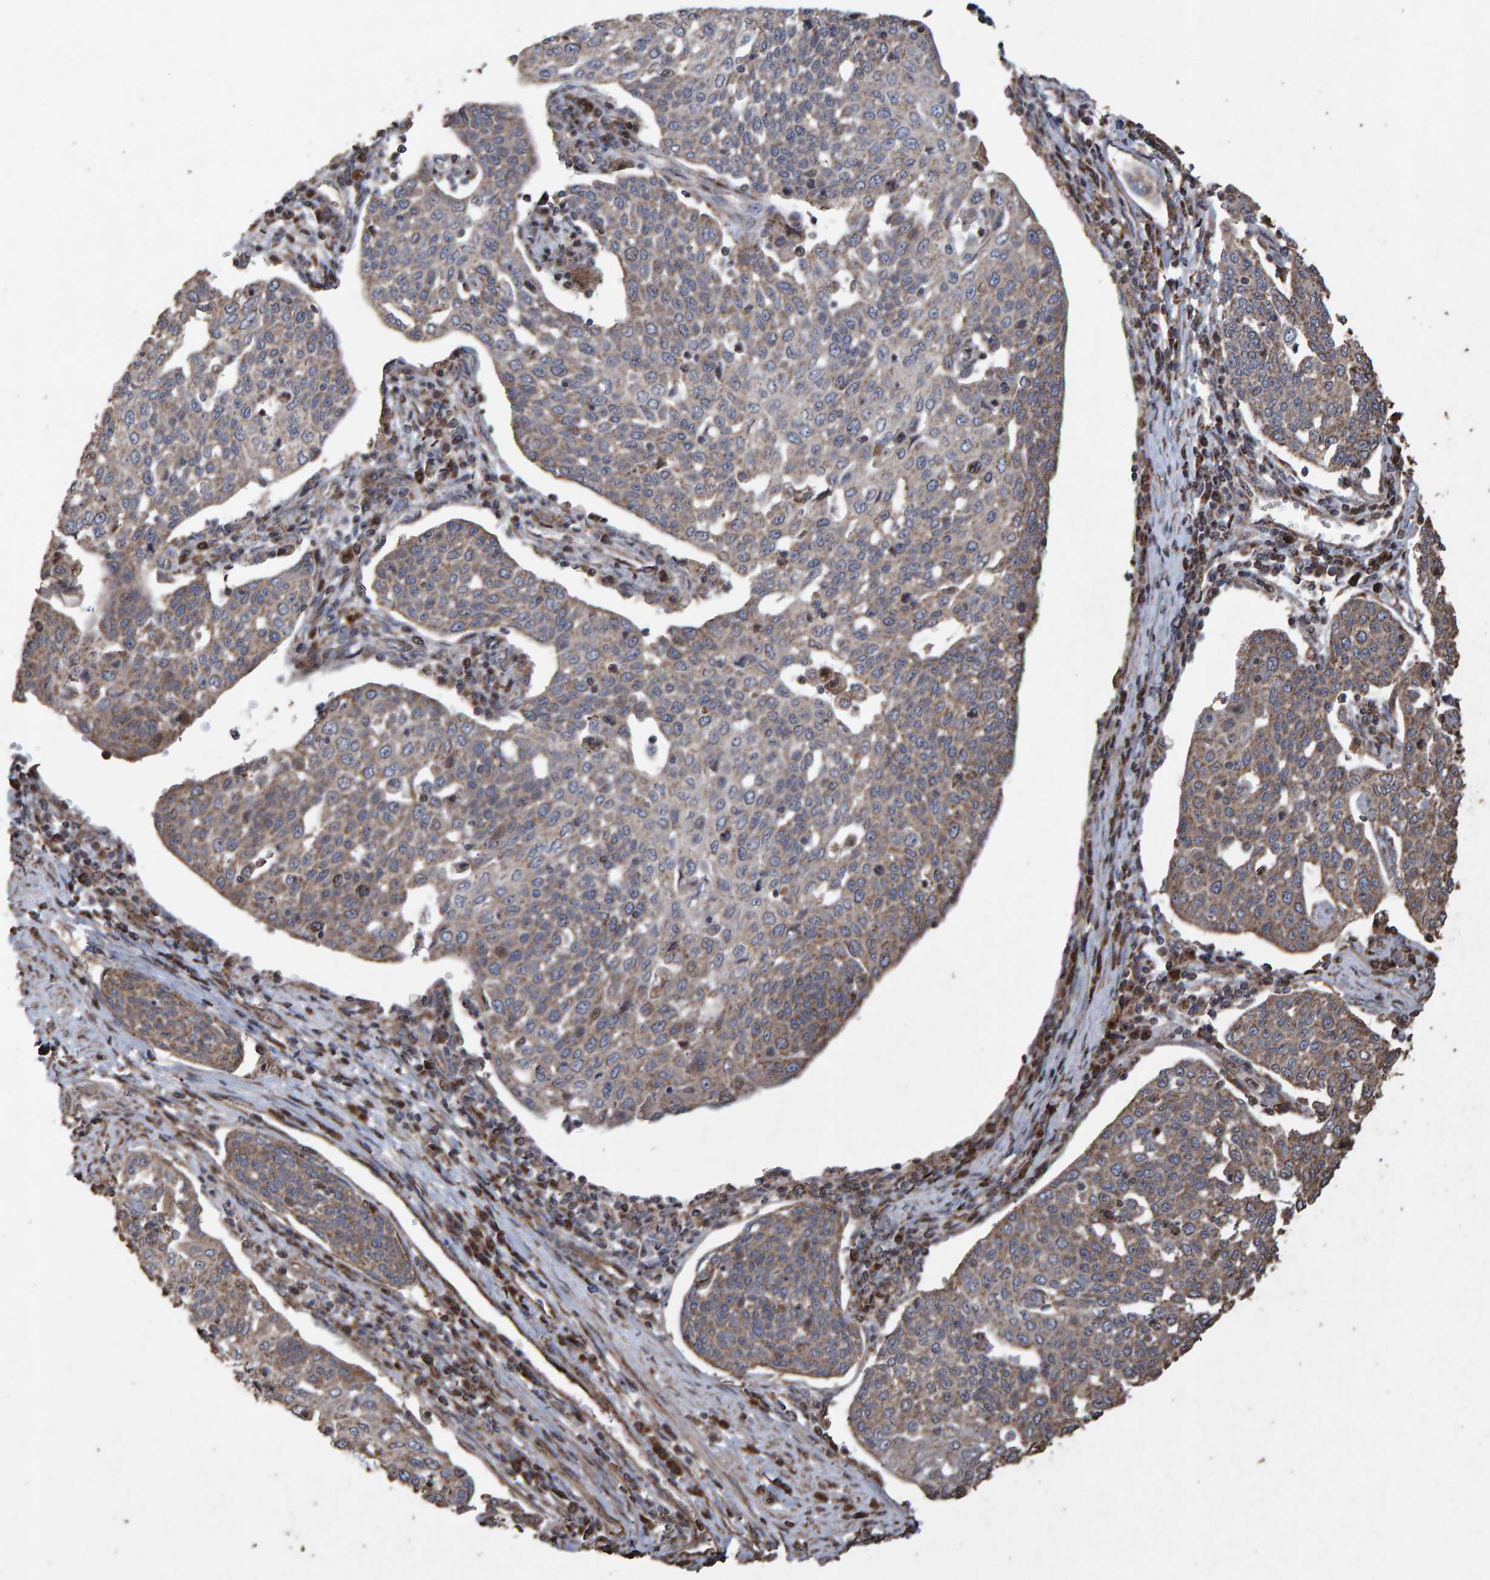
{"staining": {"intensity": "weak", "quantity": "25%-75%", "location": "cytoplasmic/membranous"}, "tissue": "cervical cancer", "cell_type": "Tumor cells", "image_type": "cancer", "snomed": [{"axis": "morphology", "description": "Squamous cell carcinoma, NOS"}, {"axis": "topography", "description": "Cervix"}], "caption": "Immunohistochemistry (DAB (3,3'-diaminobenzidine)) staining of cervical cancer (squamous cell carcinoma) shows weak cytoplasmic/membranous protein expression in approximately 25%-75% of tumor cells.", "gene": "OSBP2", "patient": {"sex": "female", "age": 34}}